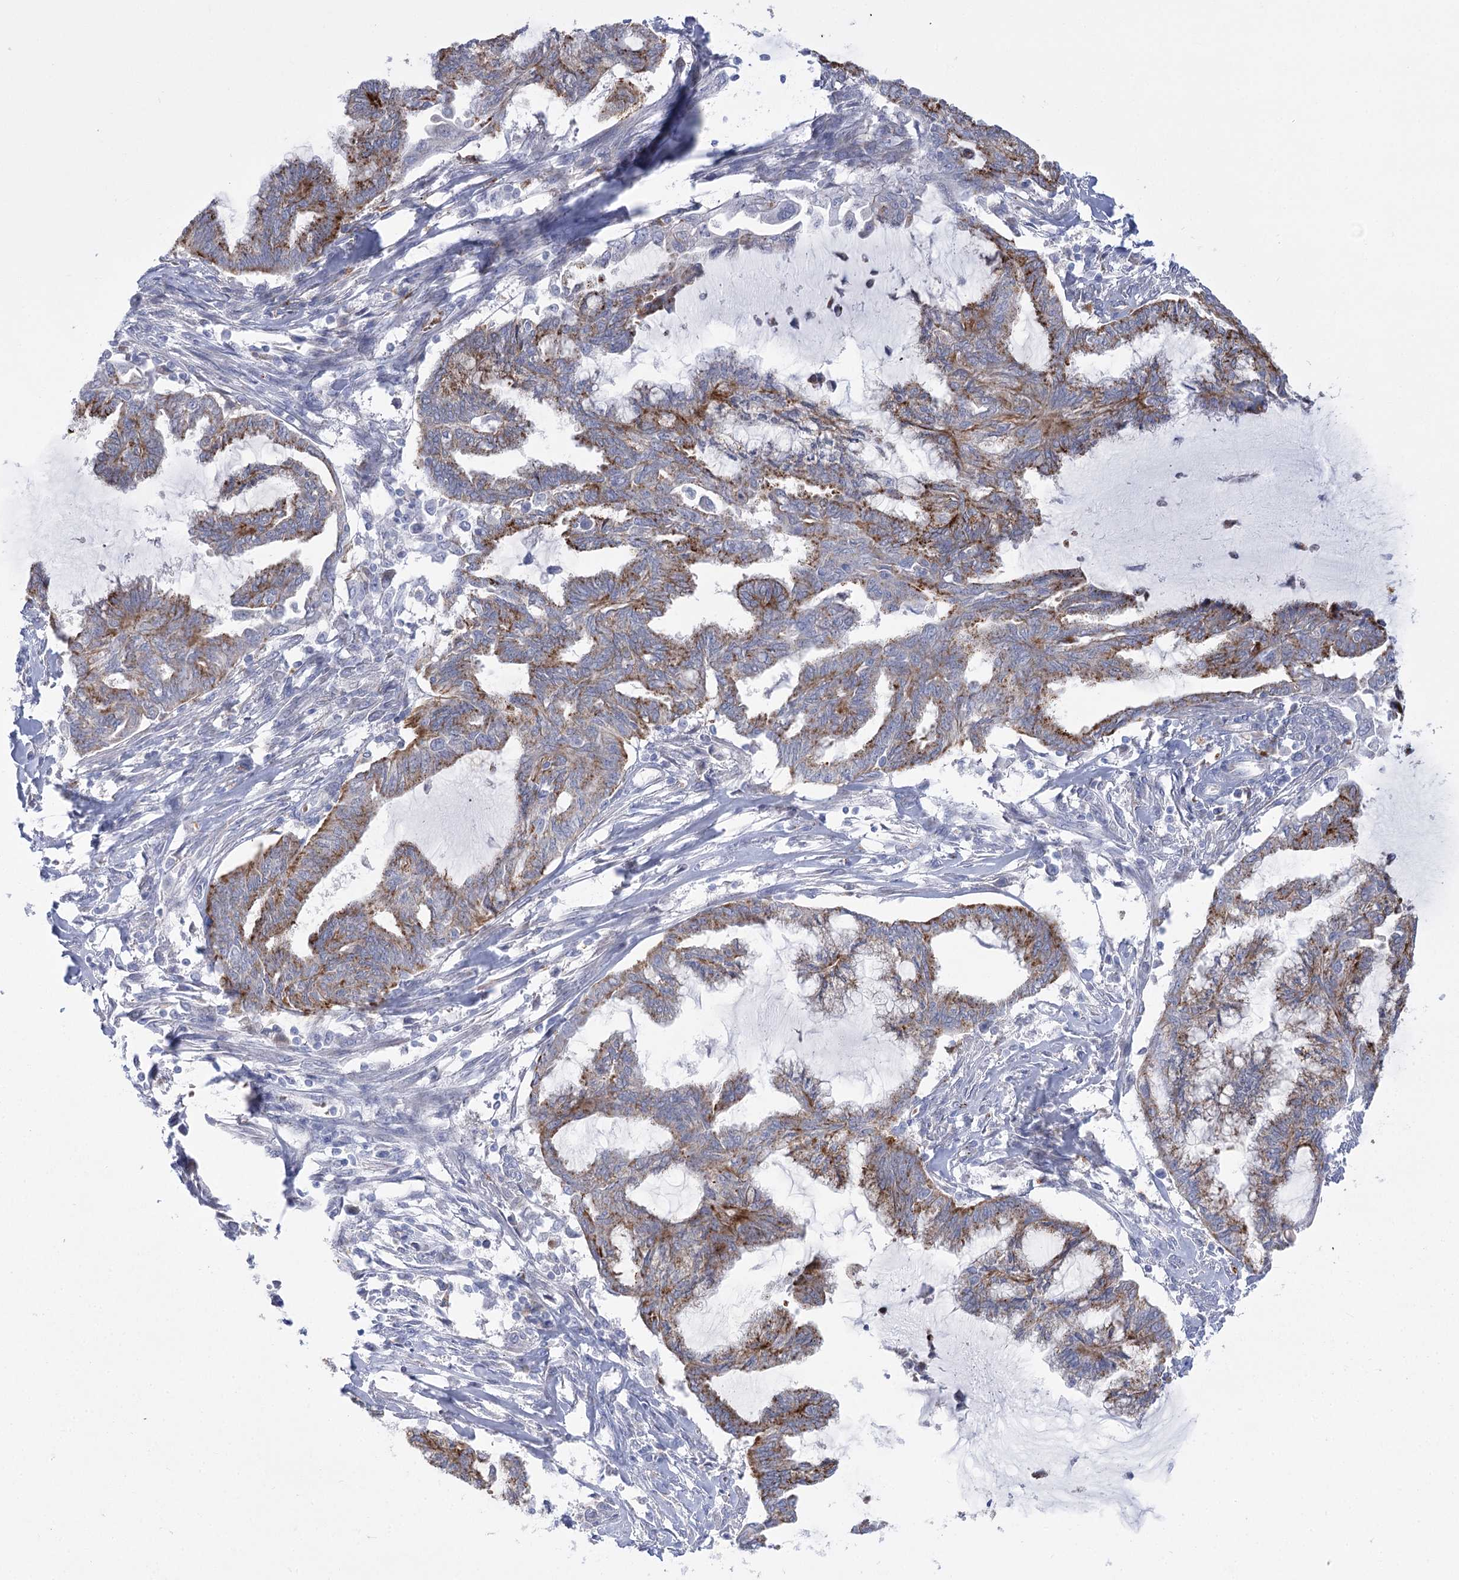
{"staining": {"intensity": "moderate", "quantity": ">75%", "location": "cytoplasmic/membranous"}, "tissue": "endometrial cancer", "cell_type": "Tumor cells", "image_type": "cancer", "snomed": [{"axis": "morphology", "description": "Adenocarcinoma, NOS"}, {"axis": "topography", "description": "Endometrium"}], "caption": "Protein staining of adenocarcinoma (endometrial) tissue exhibits moderate cytoplasmic/membranous expression in approximately >75% of tumor cells. (DAB = brown stain, brightfield microscopy at high magnification).", "gene": "SIAE", "patient": {"sex": "female", "age": 86}}